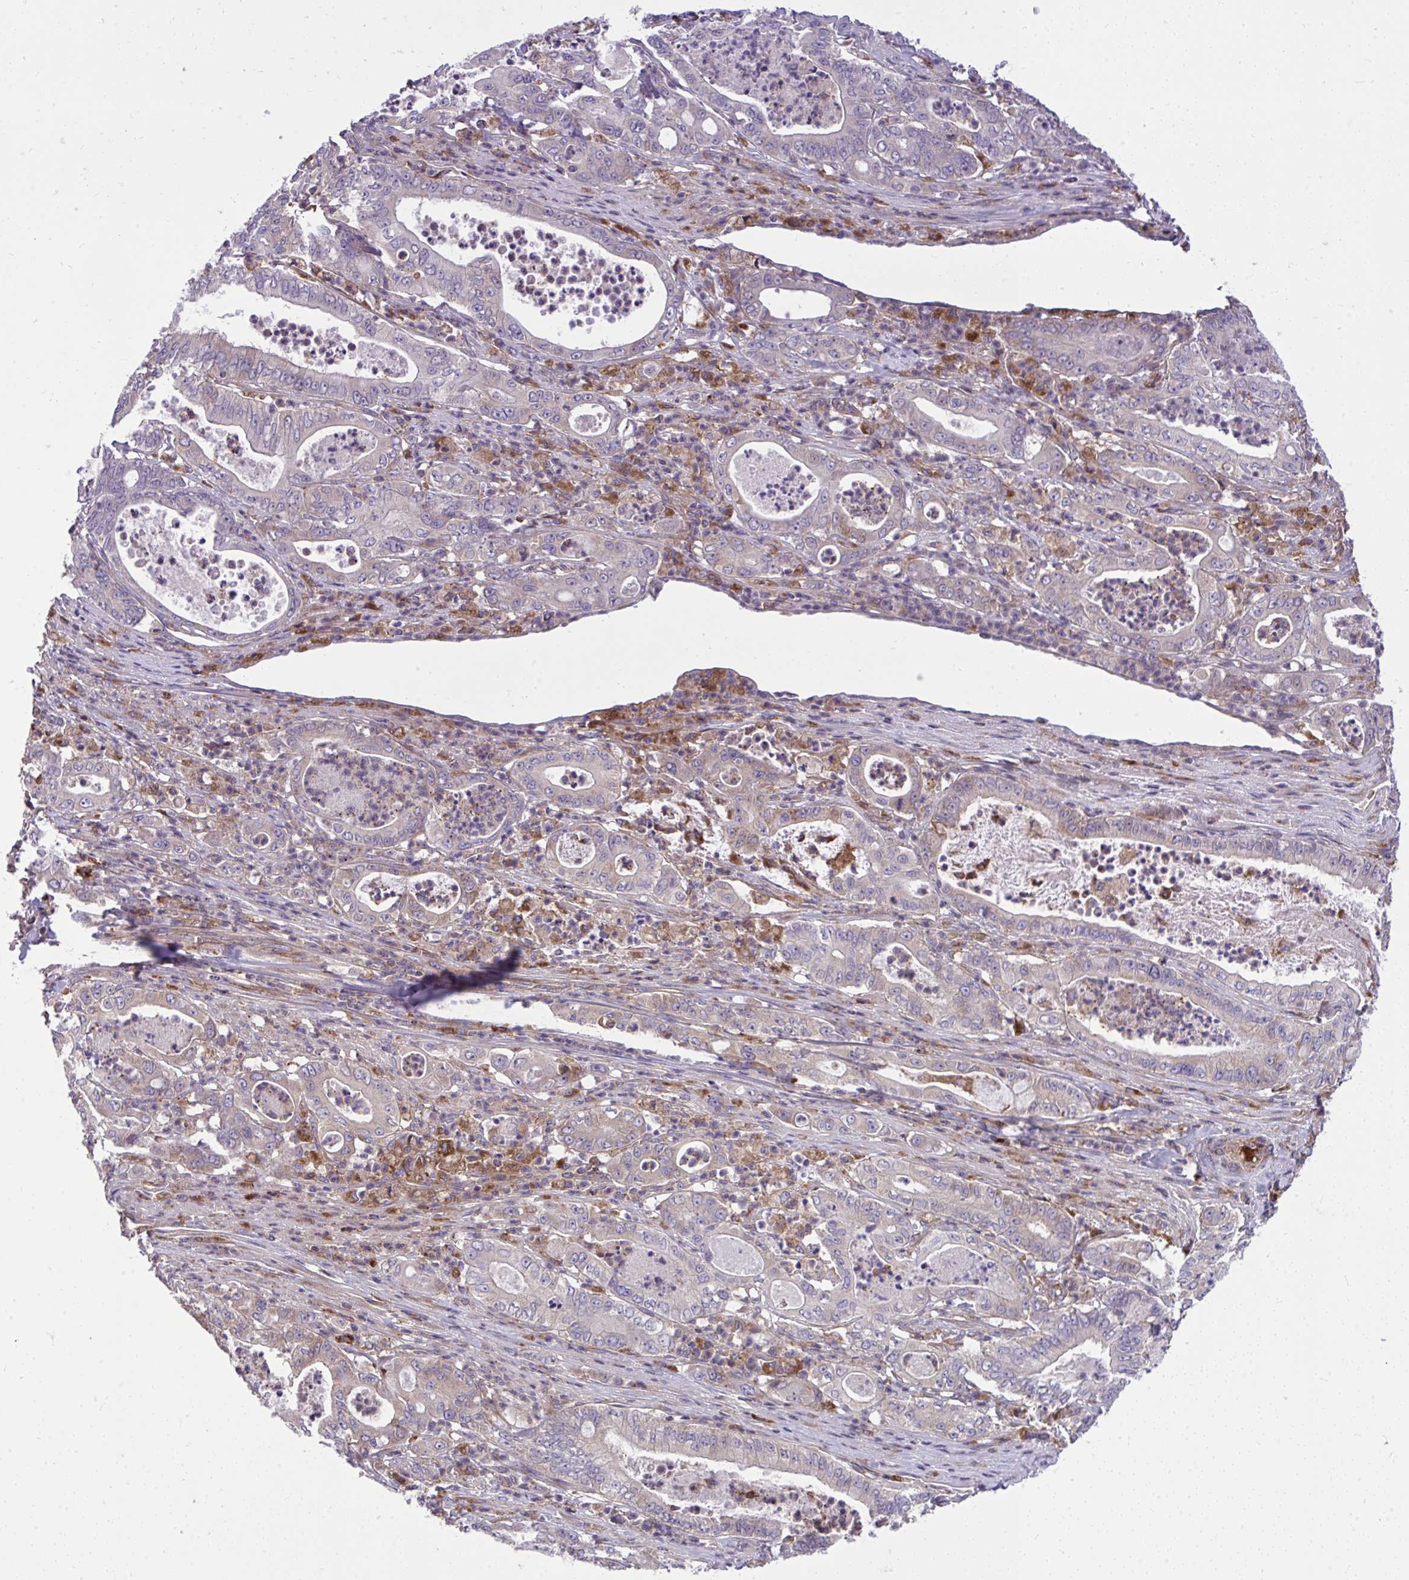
{"staining": {"intensity": "negative", "quantity": "none", "location": "none"}, "tissue": "pancreatic cancer", "cell_type": "Tumor cells", "image_type": "cancer", "snomed": [{"axis": "morphology", "description": "Adenocarcinoma, NOS"}, {"axis": "topography", "description": "Pancreas"}], "caption": "Protein analysis of pancreatic cancer demonstrates no significant expression in tumor cells.", "gene": "PAIP2", "patient": {"sex": "male", "age": 71}}